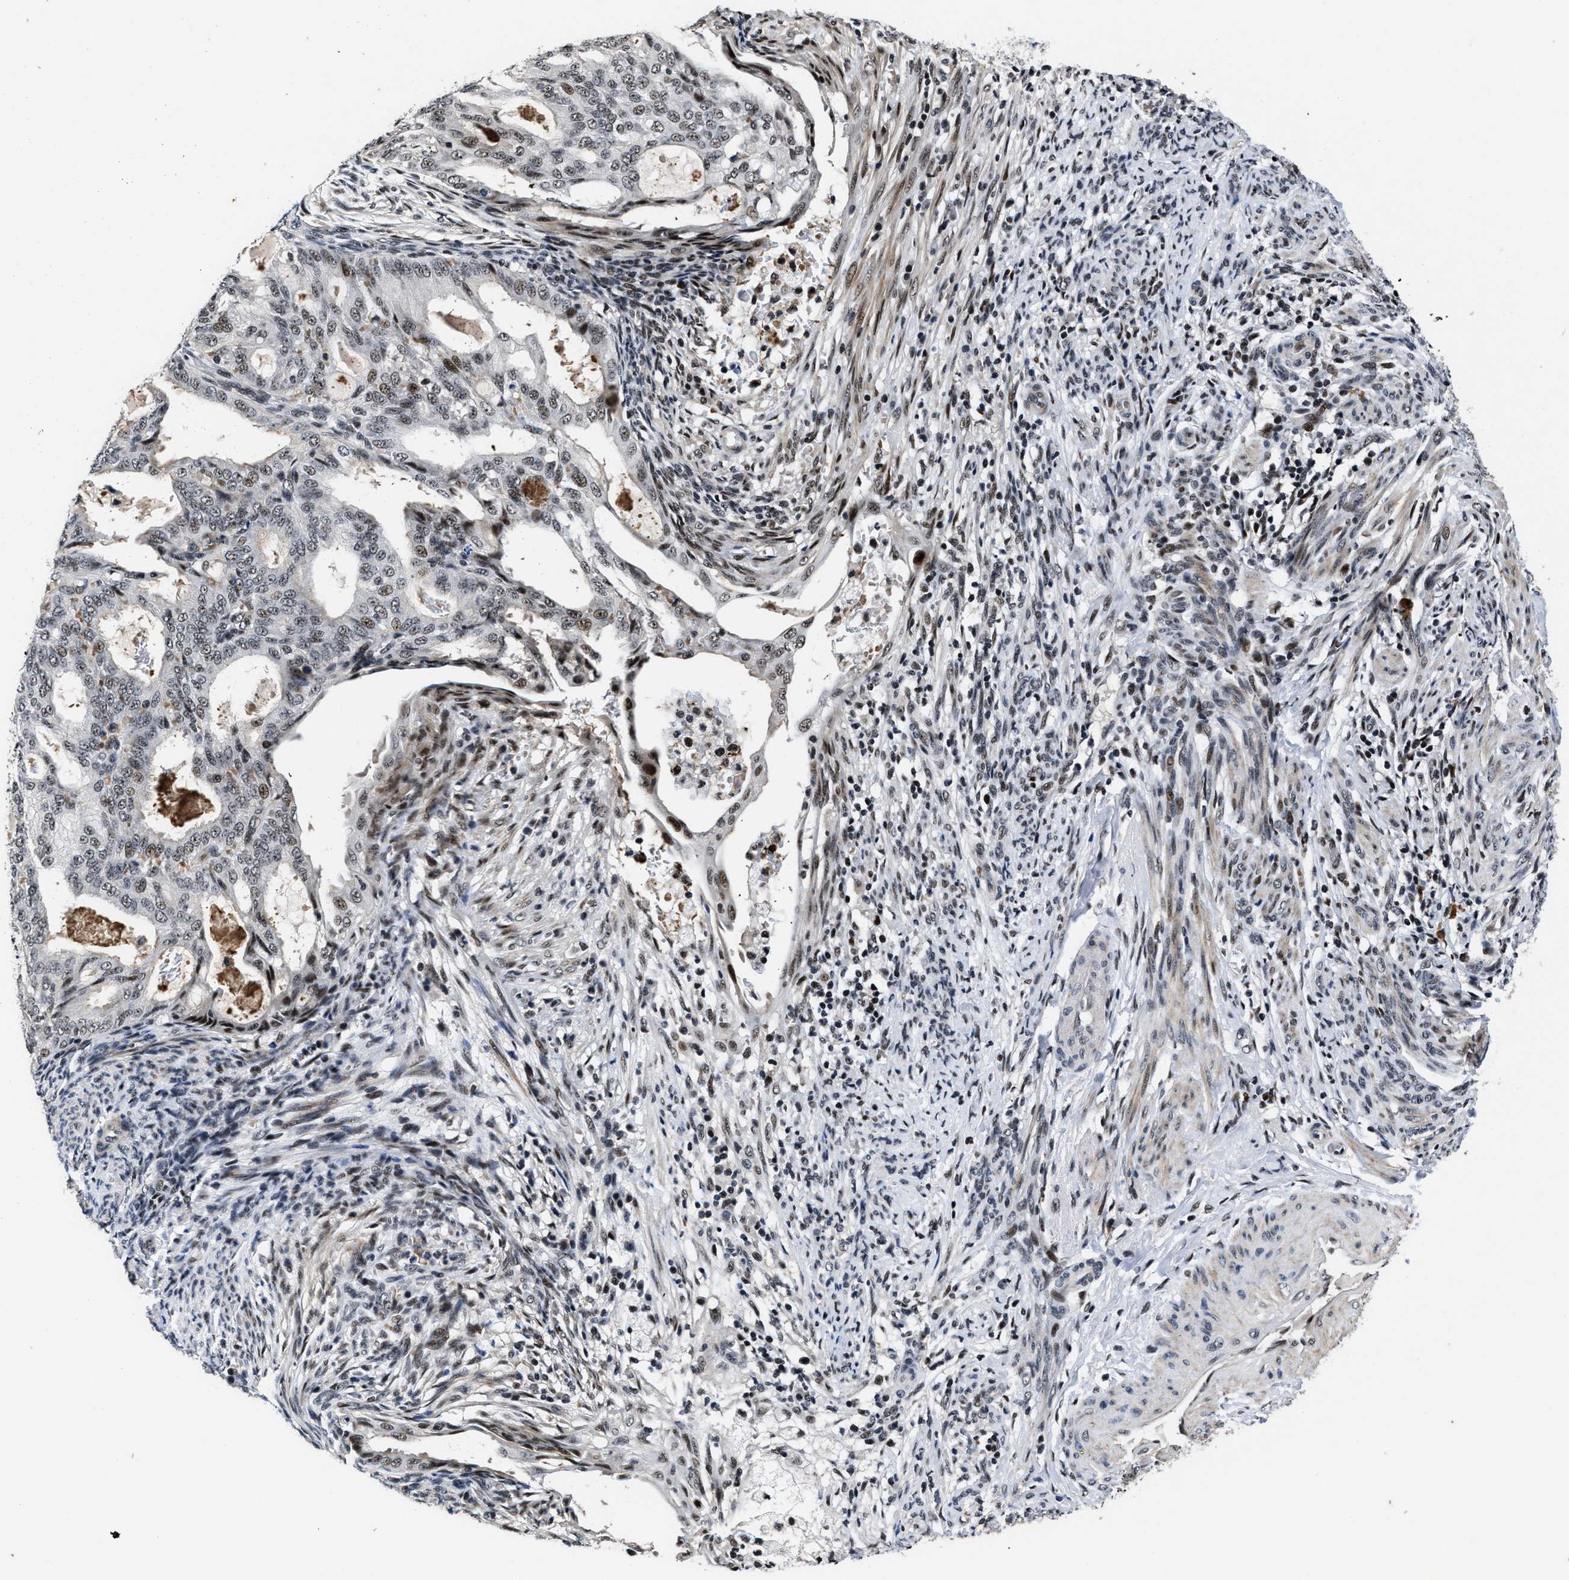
{"staining": {"intensity": "weak", "quantity": "25%-75%", "location": "nuclear"}, "tissue": "endometrial cancer", "cell_type": "Tumor cells", "image_type": "cancer", "snomed": [{"axis": "morphology", "description": "Adenocarcinoma, NOS"}, {"axis": "topography", "description": "Endometrium"}], "caption": "This is a photomicrograph of IHC staining of endometrial adenocarcinoma, which shows weak positivity in the nuclear of tumor cells.", "gene": "ZNF233", "patient": {"sex": "female", "age": 58}}